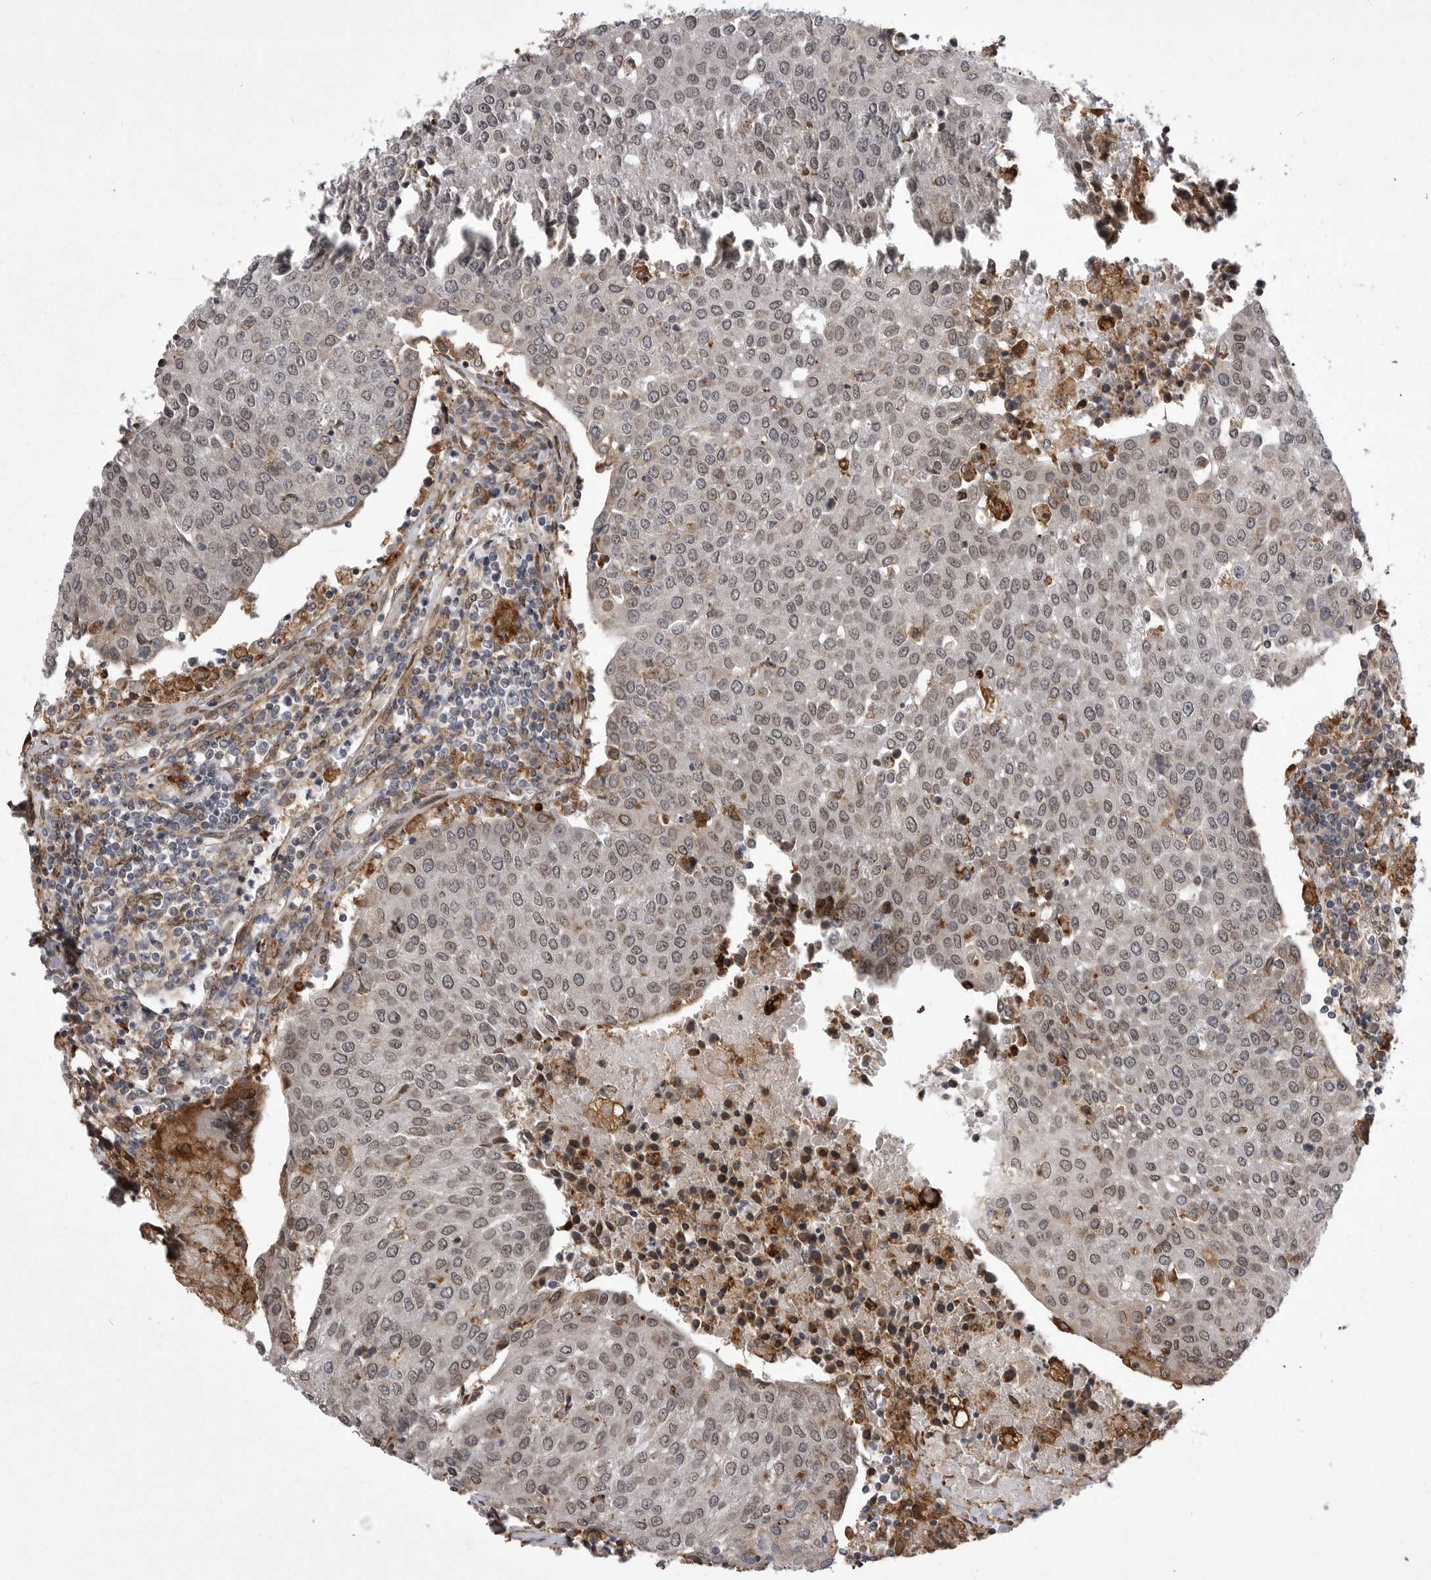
{"staining": {"intensity": "weak", "quantity": "25%-75%", "location": "nuclear"}, "tissue": "urothelial cancer", "cell_type": "Tumor cells", "image_type": "cancer", "snomed": [{"axis": "morphology", "description": "Urothelial carcinoma, High grade"}, {"axis": "topography", "description": "Urinary bladder"}], "caption": "A brown stain highlights weak nuclear positivity of a protein in urothelial cancer tumor cells.", "gene": "ABL1", "patient": {"sex": "female", "age": 85}}